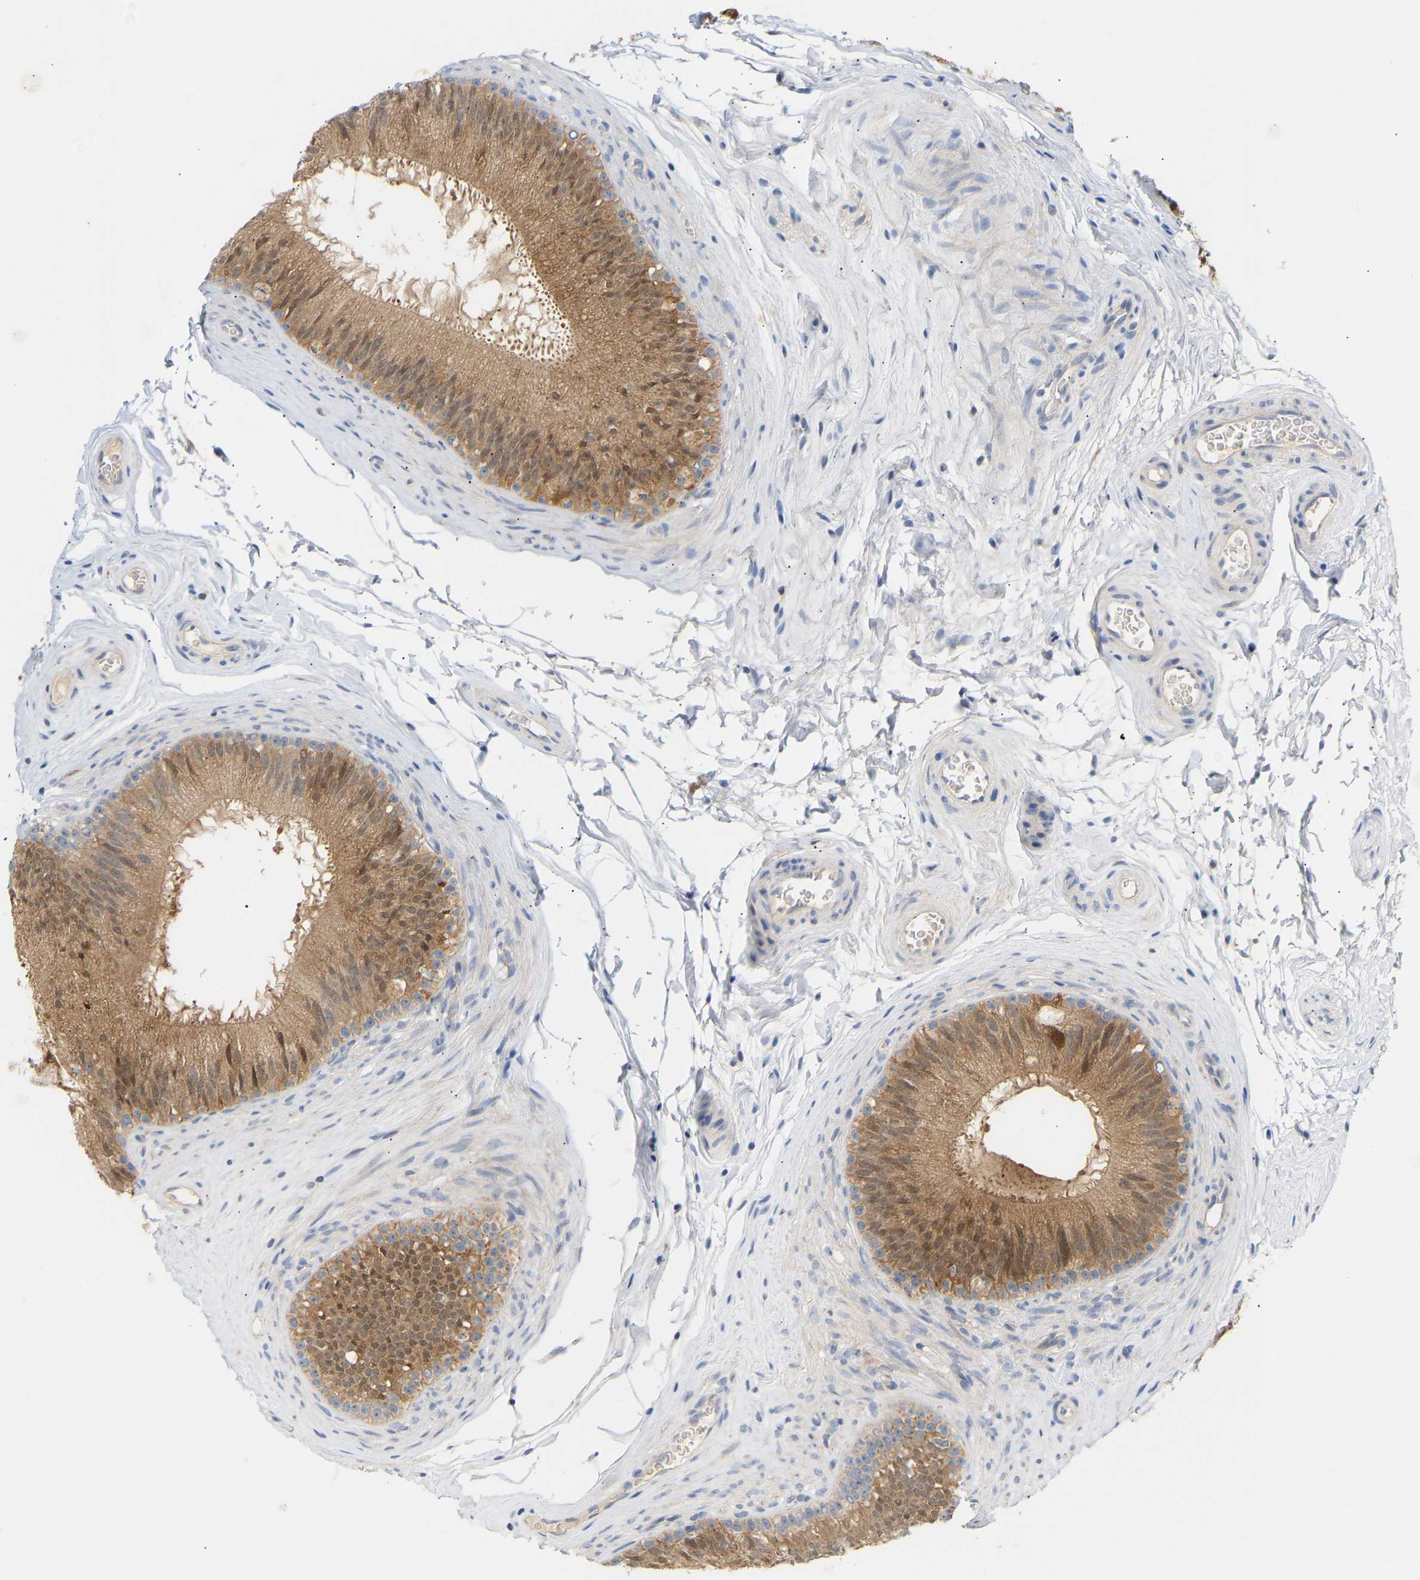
{"staining": {"intensity": "moderate", "quantity": ">75%", "location": "cytoplasmic/membranous"}, "tissue": "epididymis", "cell_type": "Glandular cells", "image_type": "normal", "snomed": [{"axis": "morphology", "description": "Normal tissue, NOS"}, {"axis": "topography", "description": "Testis"}, {"axis": "topography", "description": "Epididymis"}], "caption": "Protein analysis of benign epididymis shows moderate cytoplasmic/membranous expression in about >75% of glandular cells. The staining was performed using DAB (3,3'-diaminobenzidine) to visualize the protein expression in brown, while the nuclei were stained in blue with hematoxylin (Magnification: 20x).", "gene": "TPMT", "patient": {"sex": "male", "age": 36}}